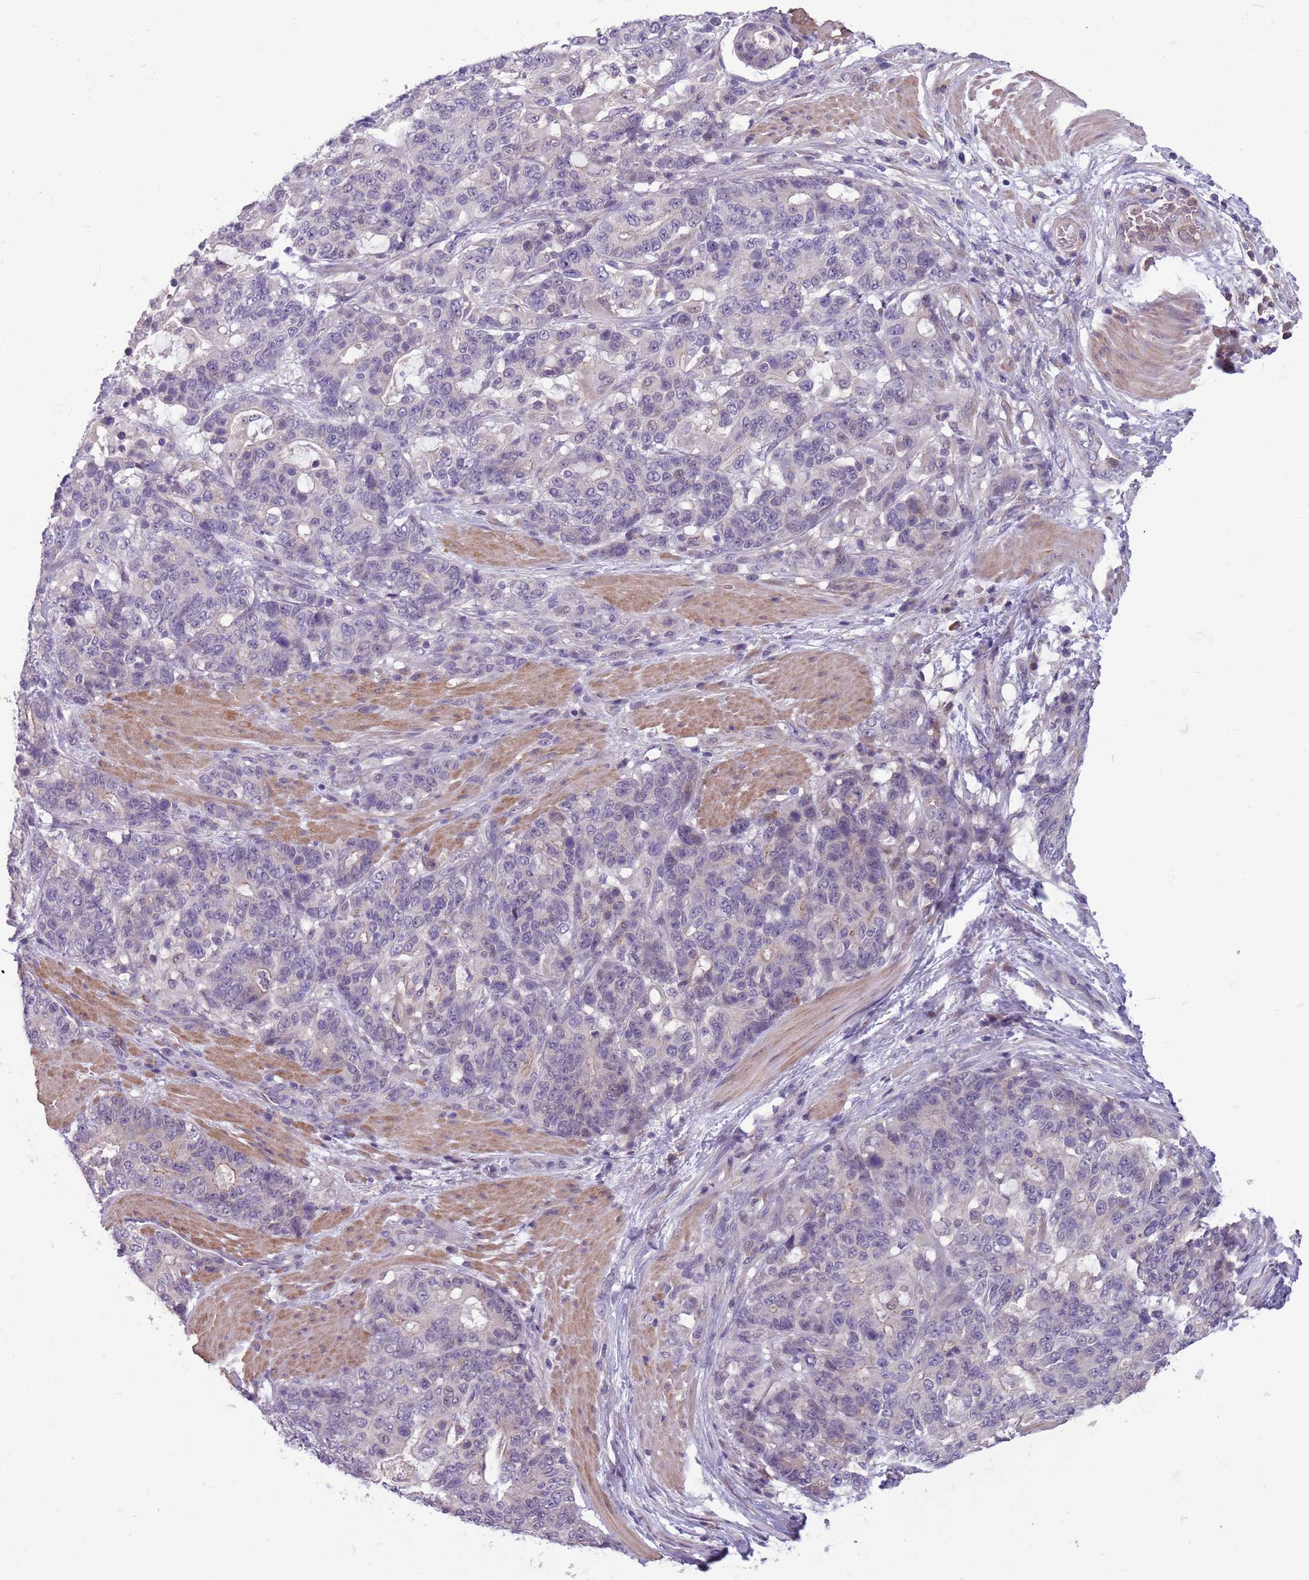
{"staining": {"intensity": "negative", "quantity": "none", "location": "none"}, "tissue": "stomach cancer", "cell_type": "Tumor cells", "image_type": "cancer", "snomed": [{"axis": "morphology", "description": "Normal tissue, NOS"}, {"axis": "morphology", "description": "Adenocarcinoma, NOS"}, {"axis": "topography", "description": "Stomach"}], "caption": "Stomach cancer stained for a protein using immunohistochemistry demonstrates no staining tumor cells.", "gene": "JAML", "patient": {"sex": "female", "age": 64}}